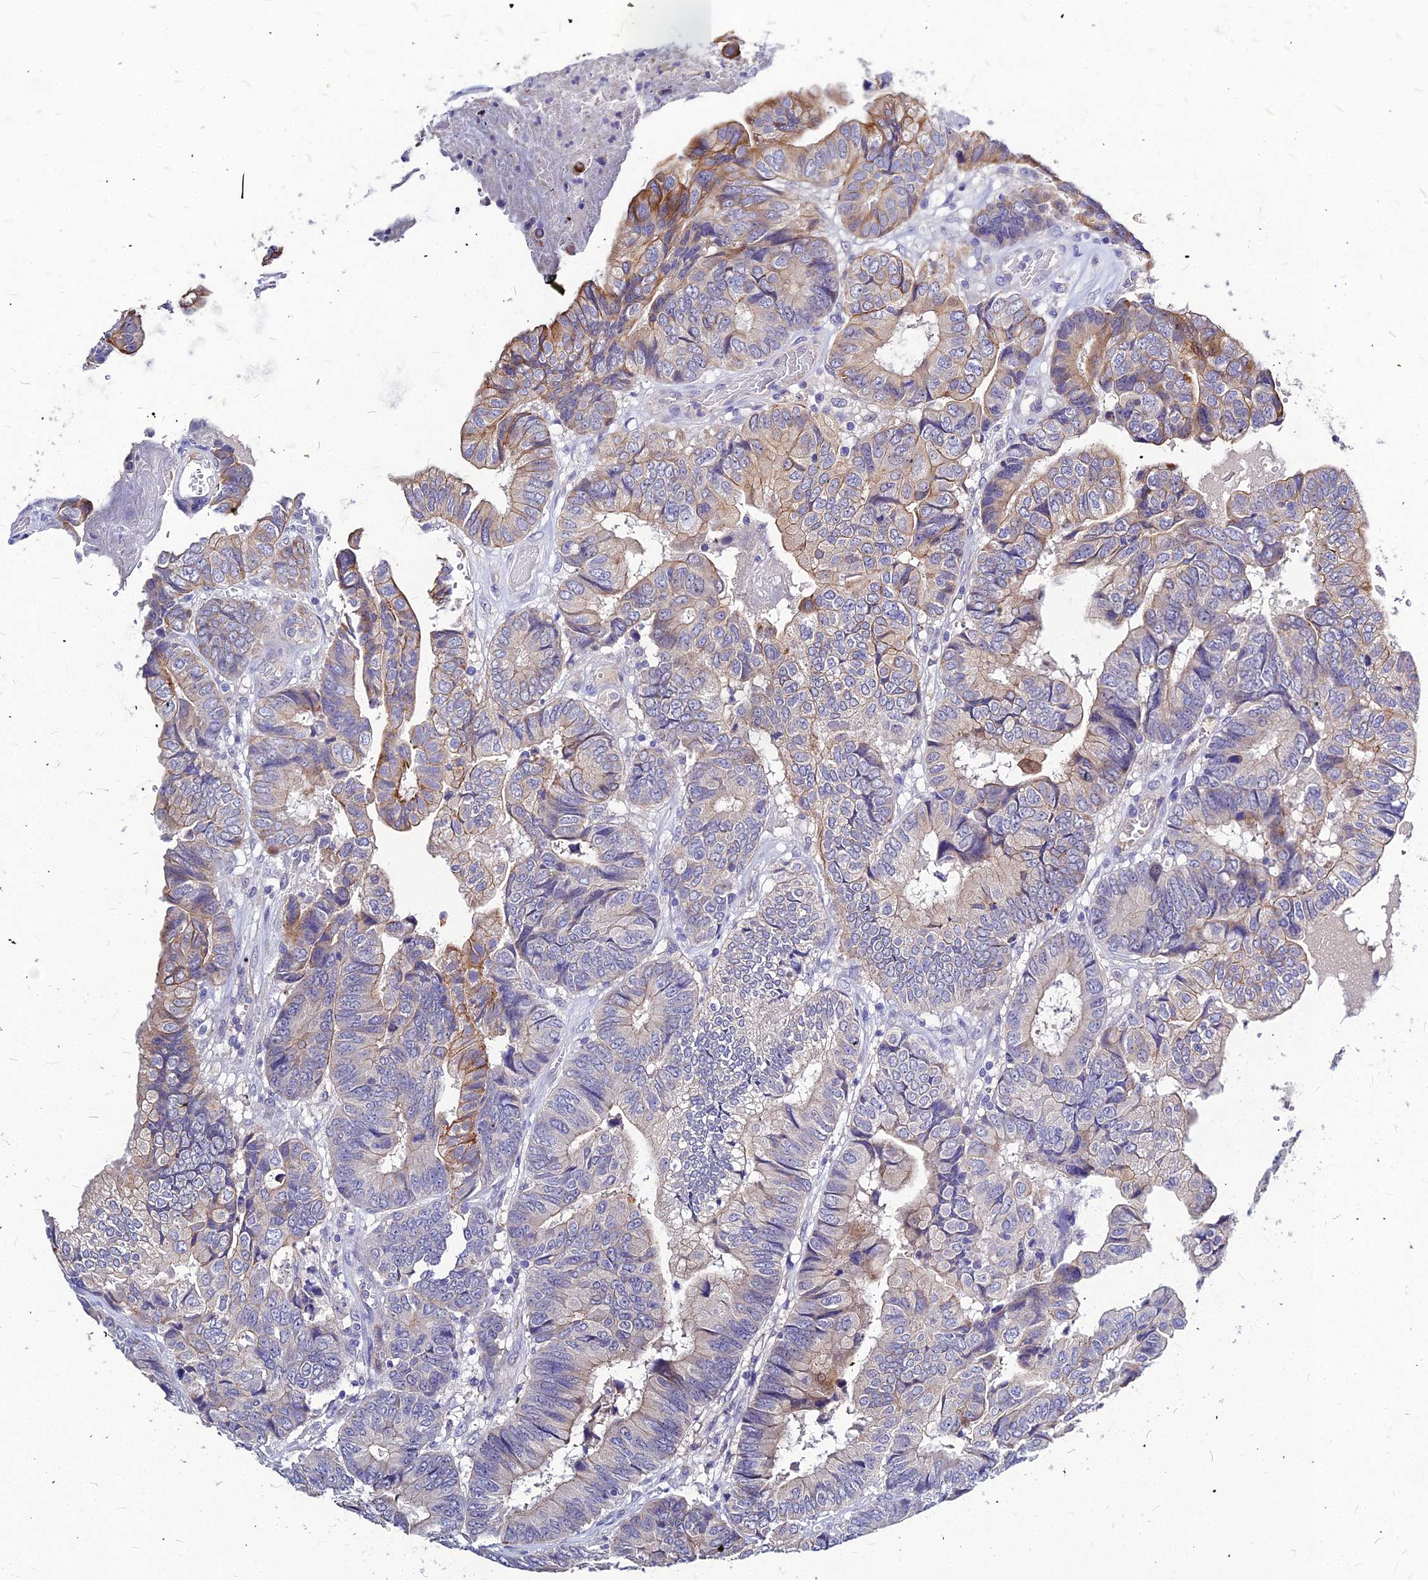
{"staining": {"intensity": "moderate", "quantity": "<25%", "location": "cytoplasmic/membranous"}, "tissue": "colorectal cancer", "cell_type": "Tumor cells", "image_type": "cancer", "snomed": [{"axis": "morphology", "description": "Adenocarcinoma, NOS"}, {"axis": "topography", "description": "Colon"}], "caption": "Moderate cytoplasmic/membranous protein staining is present in about <25% of tumor cells in adenocarcinoma (colorectal).", "gene": "DMRTA1", "patient": {"sex": "male", "age": 85}}